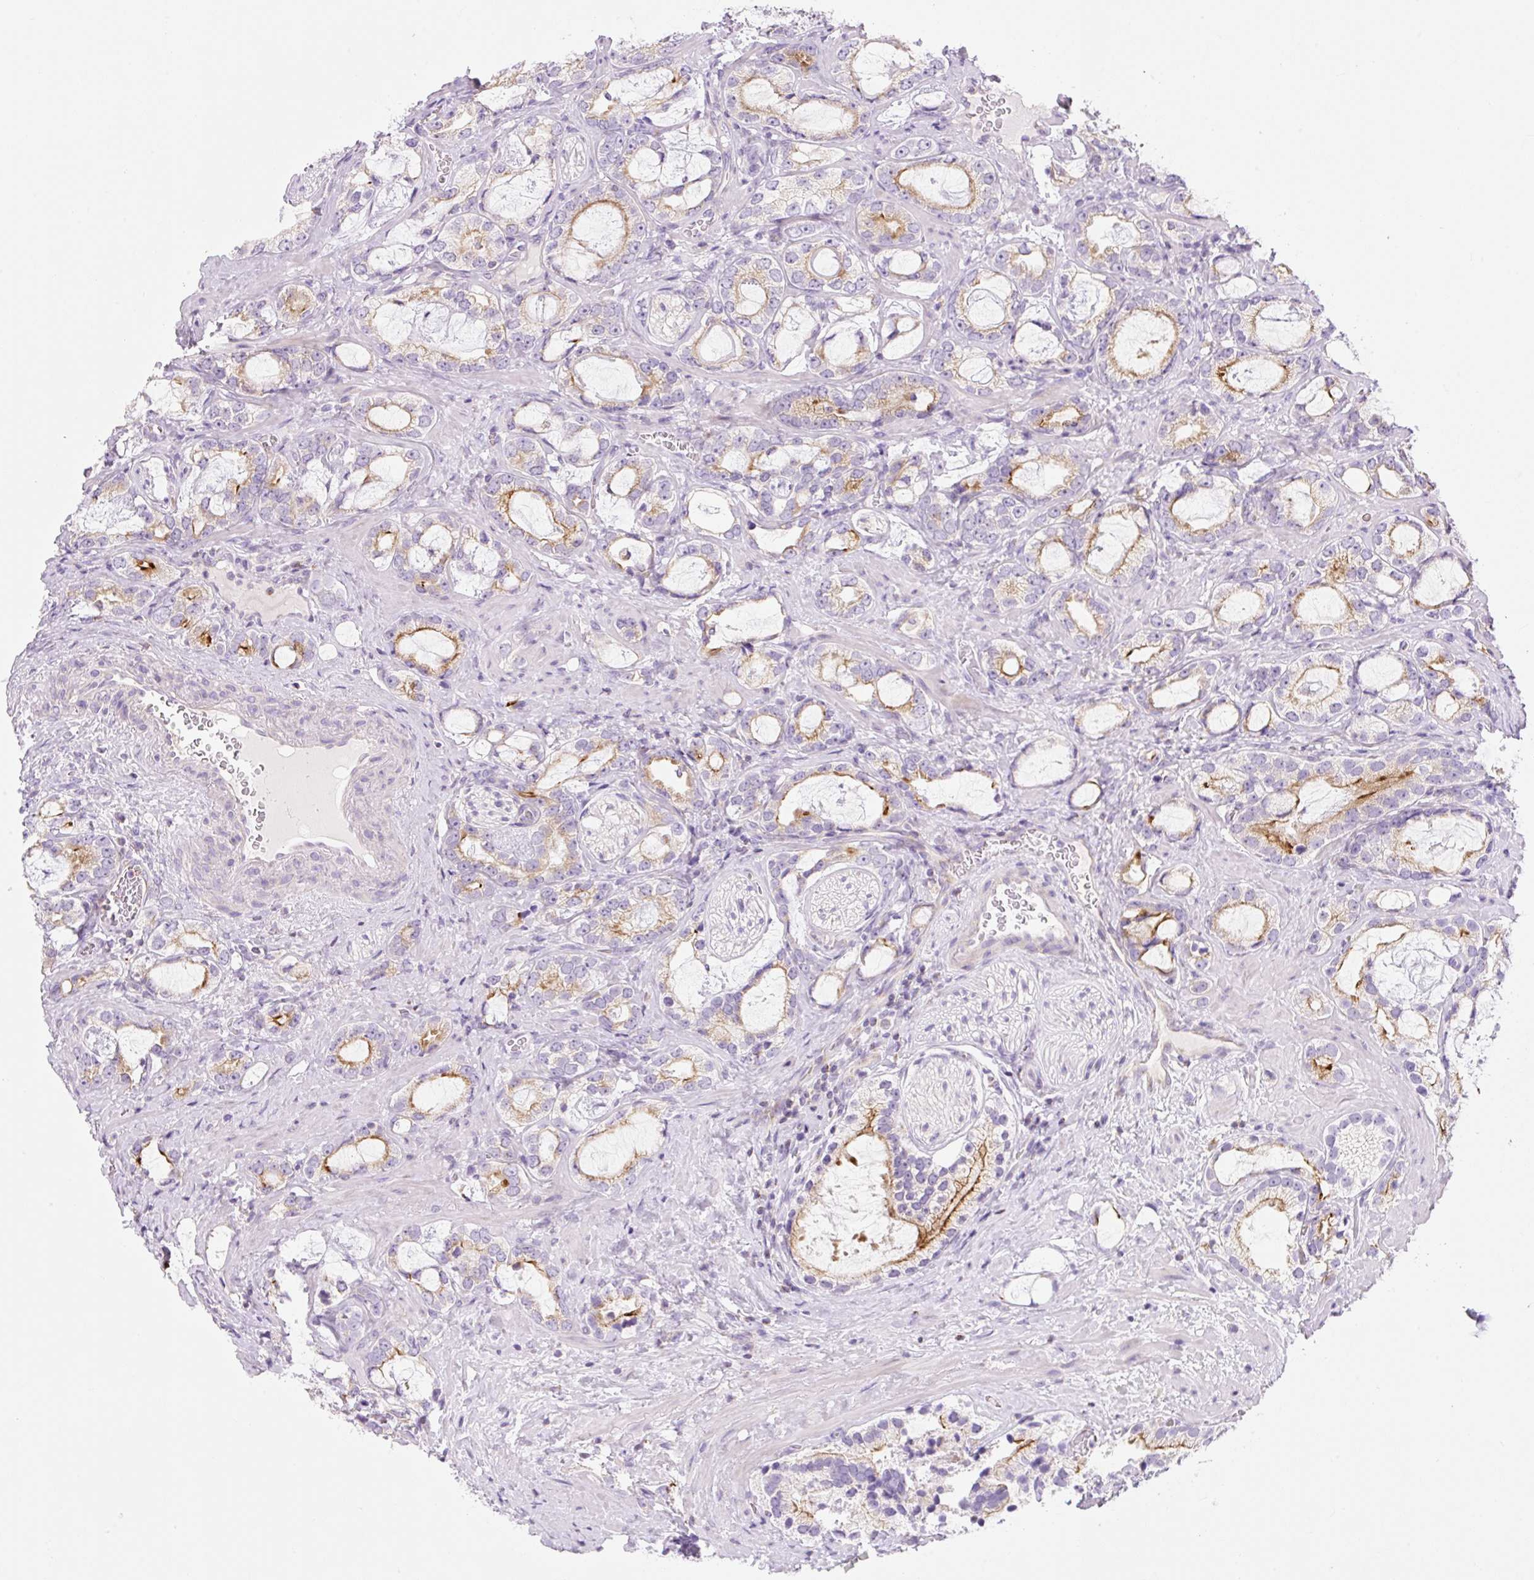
{"staining": {"intensity": "moderate", "quantity": "25%-75%", "location": "cytoplasmic/membranous"}, "tissue": "prostate cancer", "cell_type": "Tumor cells", "image_type": "cancer", "snomed": [{"axis": "morphology", "description": "Adenocarcinoma, Medium grade"}, {"axis": "topography", "description": "Prostate"}], "caption": "An image showing moderate cytoplasmic/membranous positivity in about 25%-75% of tumor cells in adenocarcinoma (medium-grade) (prostate), as visualized by brown immunohistochemical staining.", "gene": "FOCAD", "patient": {"sex": "male", "age": 57}}